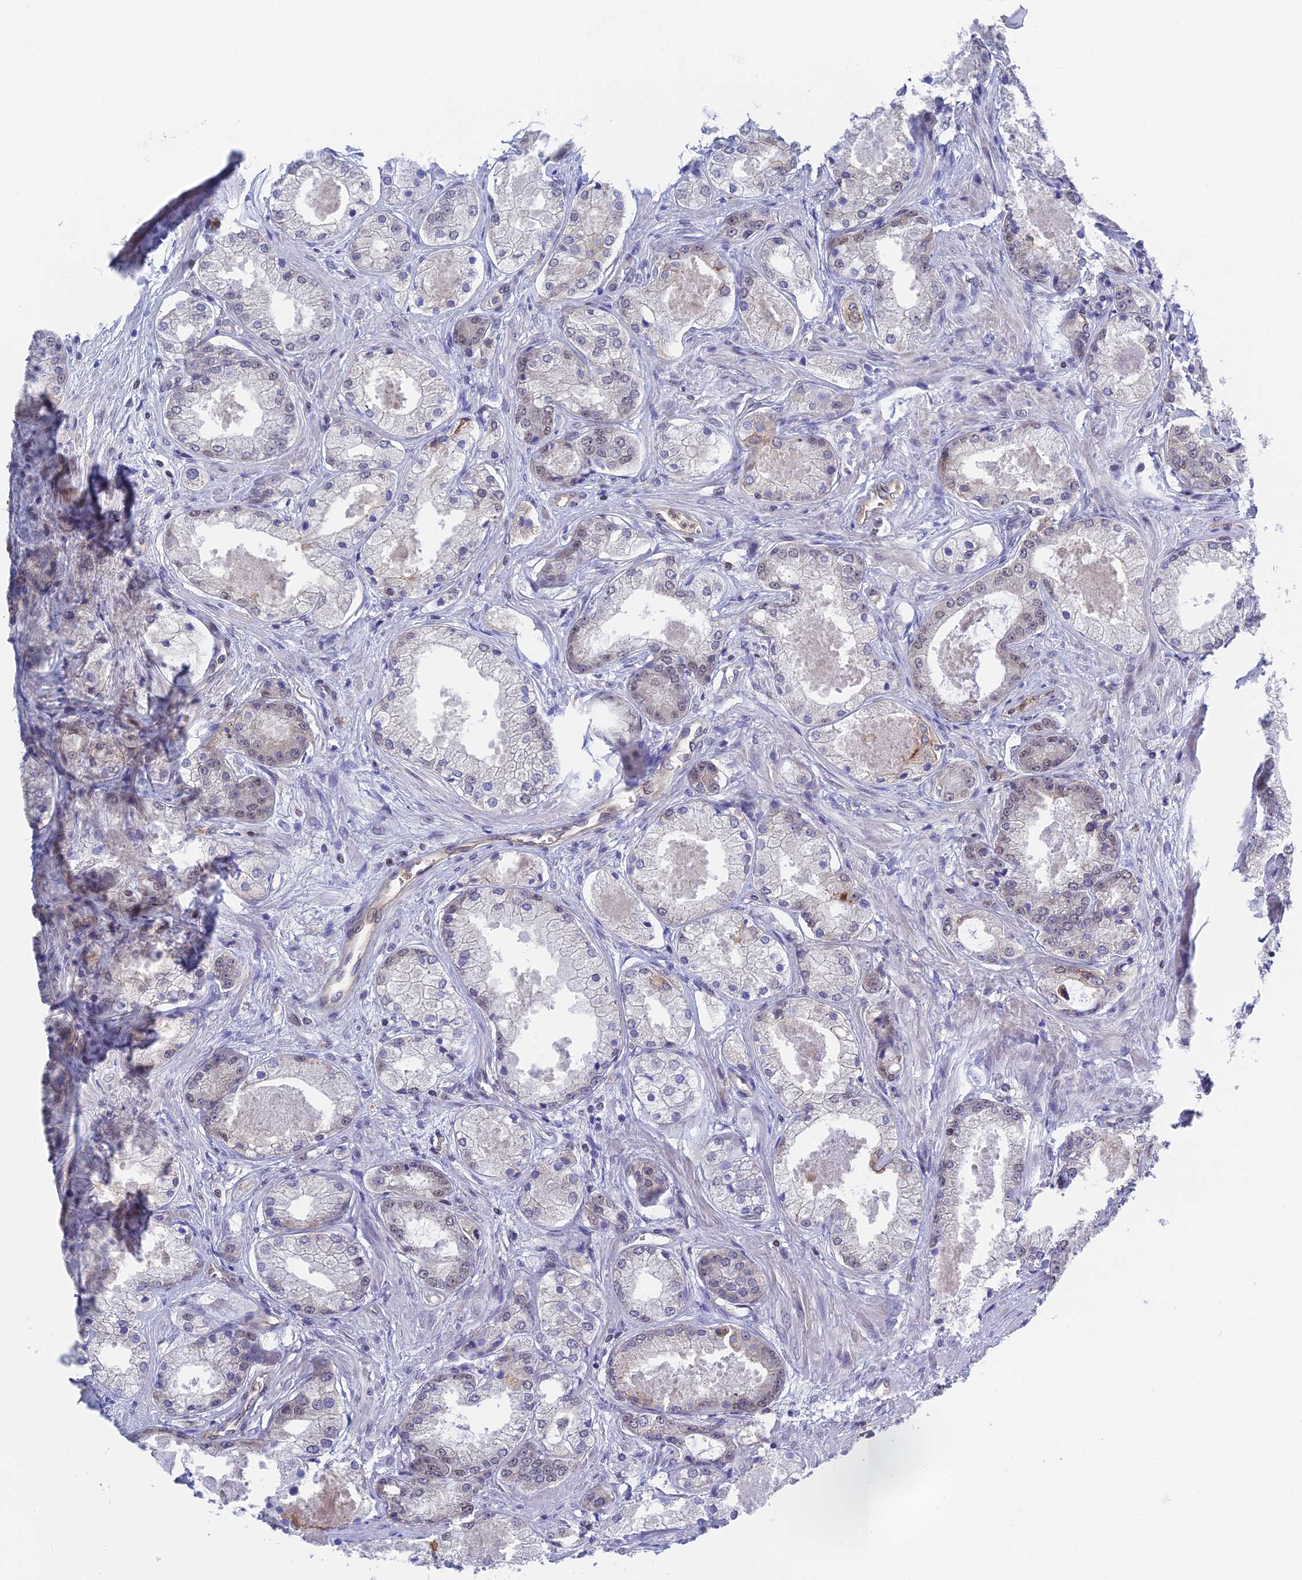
{"staining": {"intensity": "weak", "quantity": "<25%", "location": "nuclear"}, "tissue": "prostate cancer", "cell_type": "Tumor cells", "image_type": "cancer", "snomed": [{"axis": "morphology", "description": "Adenocarcinoma, Low grade"}, {"axis": "topography", "description": "Prostate"}], "caption": "Micrograph shows no protein staining in tumor cells of prostate adenocarcinoma (low-grade) tissue.", "gene": "TCEA1", "patient": {"sex": "male", "age": 68}}